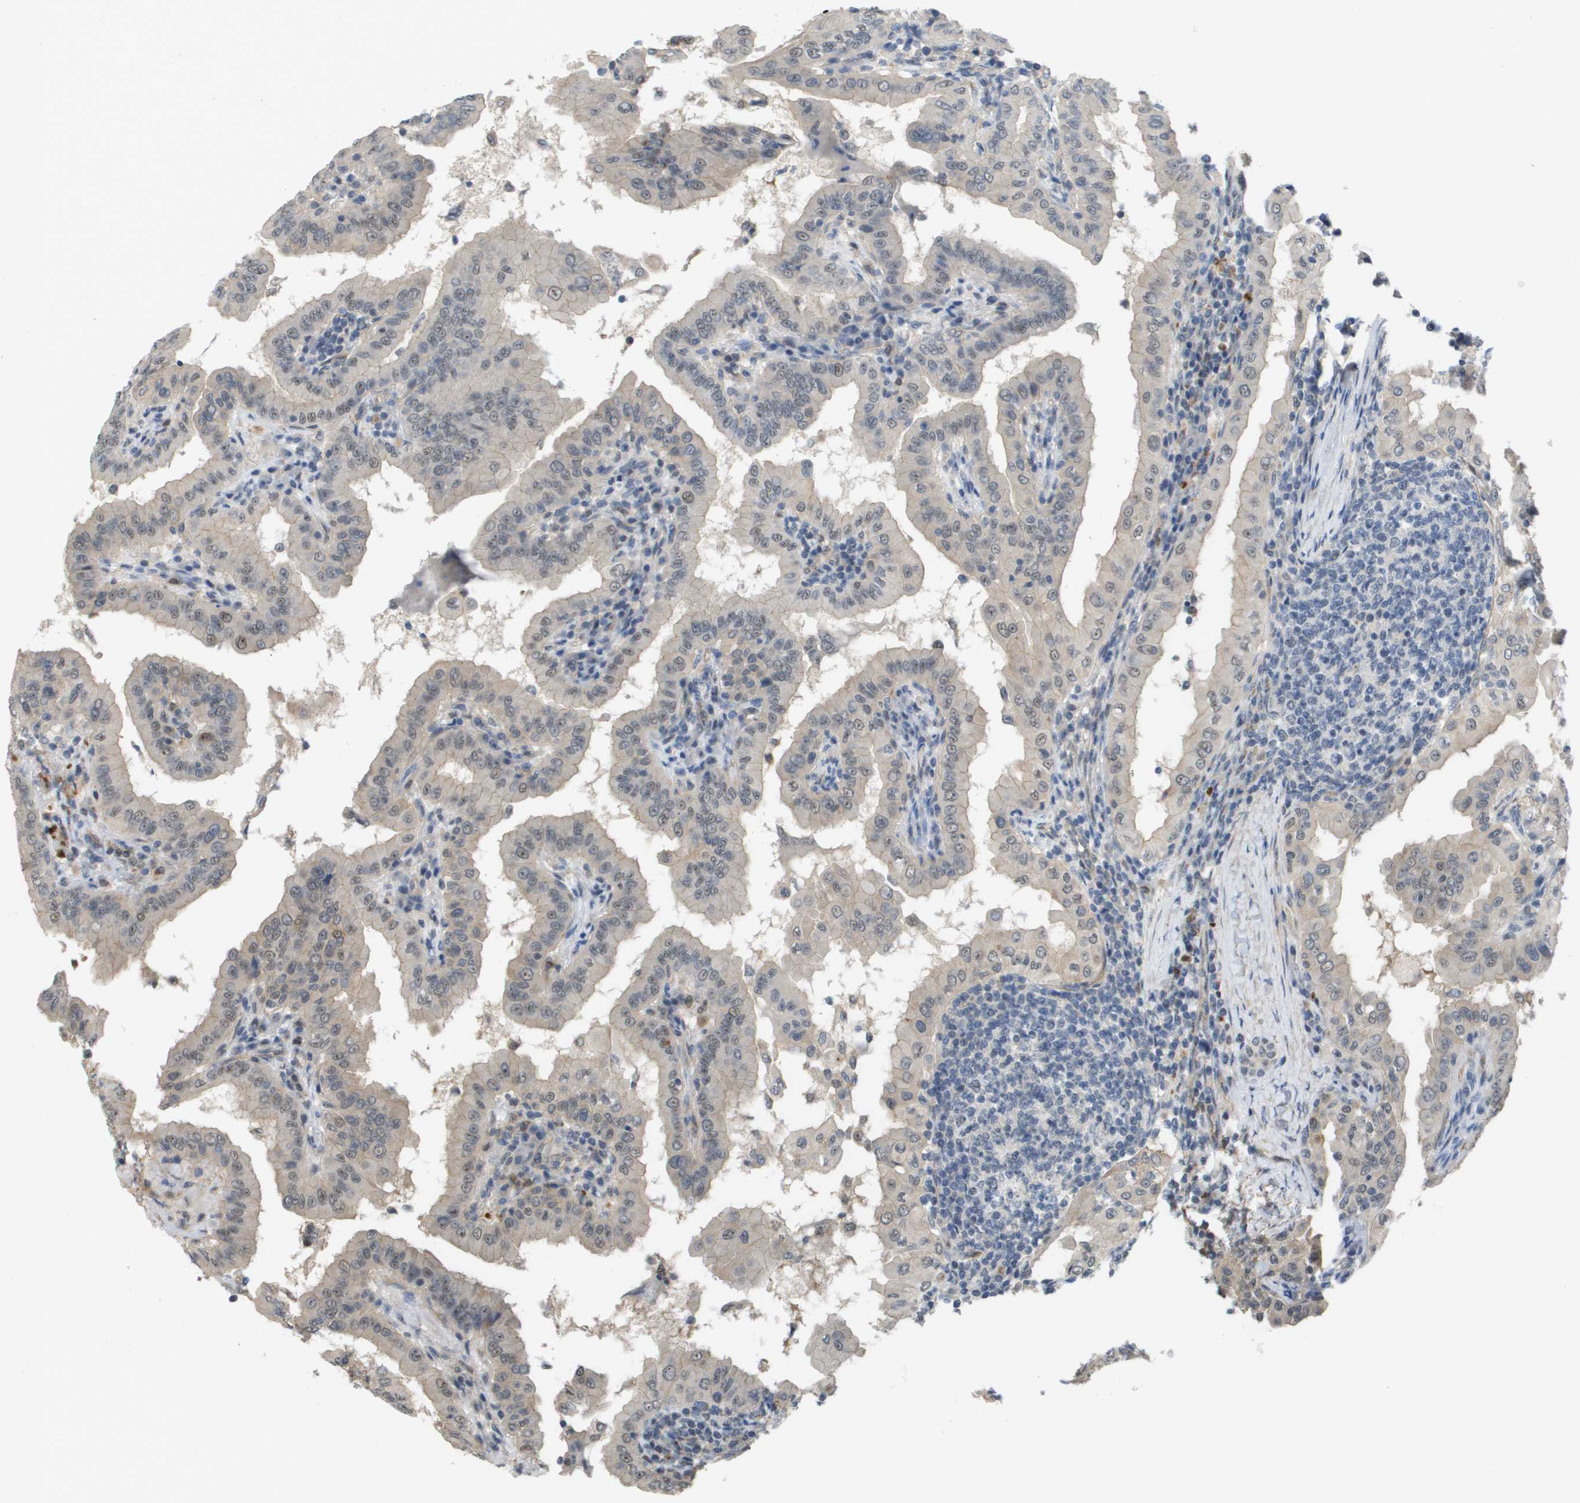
{"staining": {"intensity": "weak", "quantity": "25%-75%", "location": "nuclear"}, "tissue": "thyroid cancer", "cell_type": "Tumor cells", "image_type": "cancer", "snomed": [{"axis": "morphology", "description": "Papillary adenocarcinoma, NOS"}, {"axis": "topography", "description": "Thyroid gland"}], "caption": "Tumor cells reveal low levels of weak nuclear staining in approximately 25%-75% of cells in thyroid papillary adenocarcinoma.", "gene": "RNF112", "patient": {"sex": "male", "age": 33}}